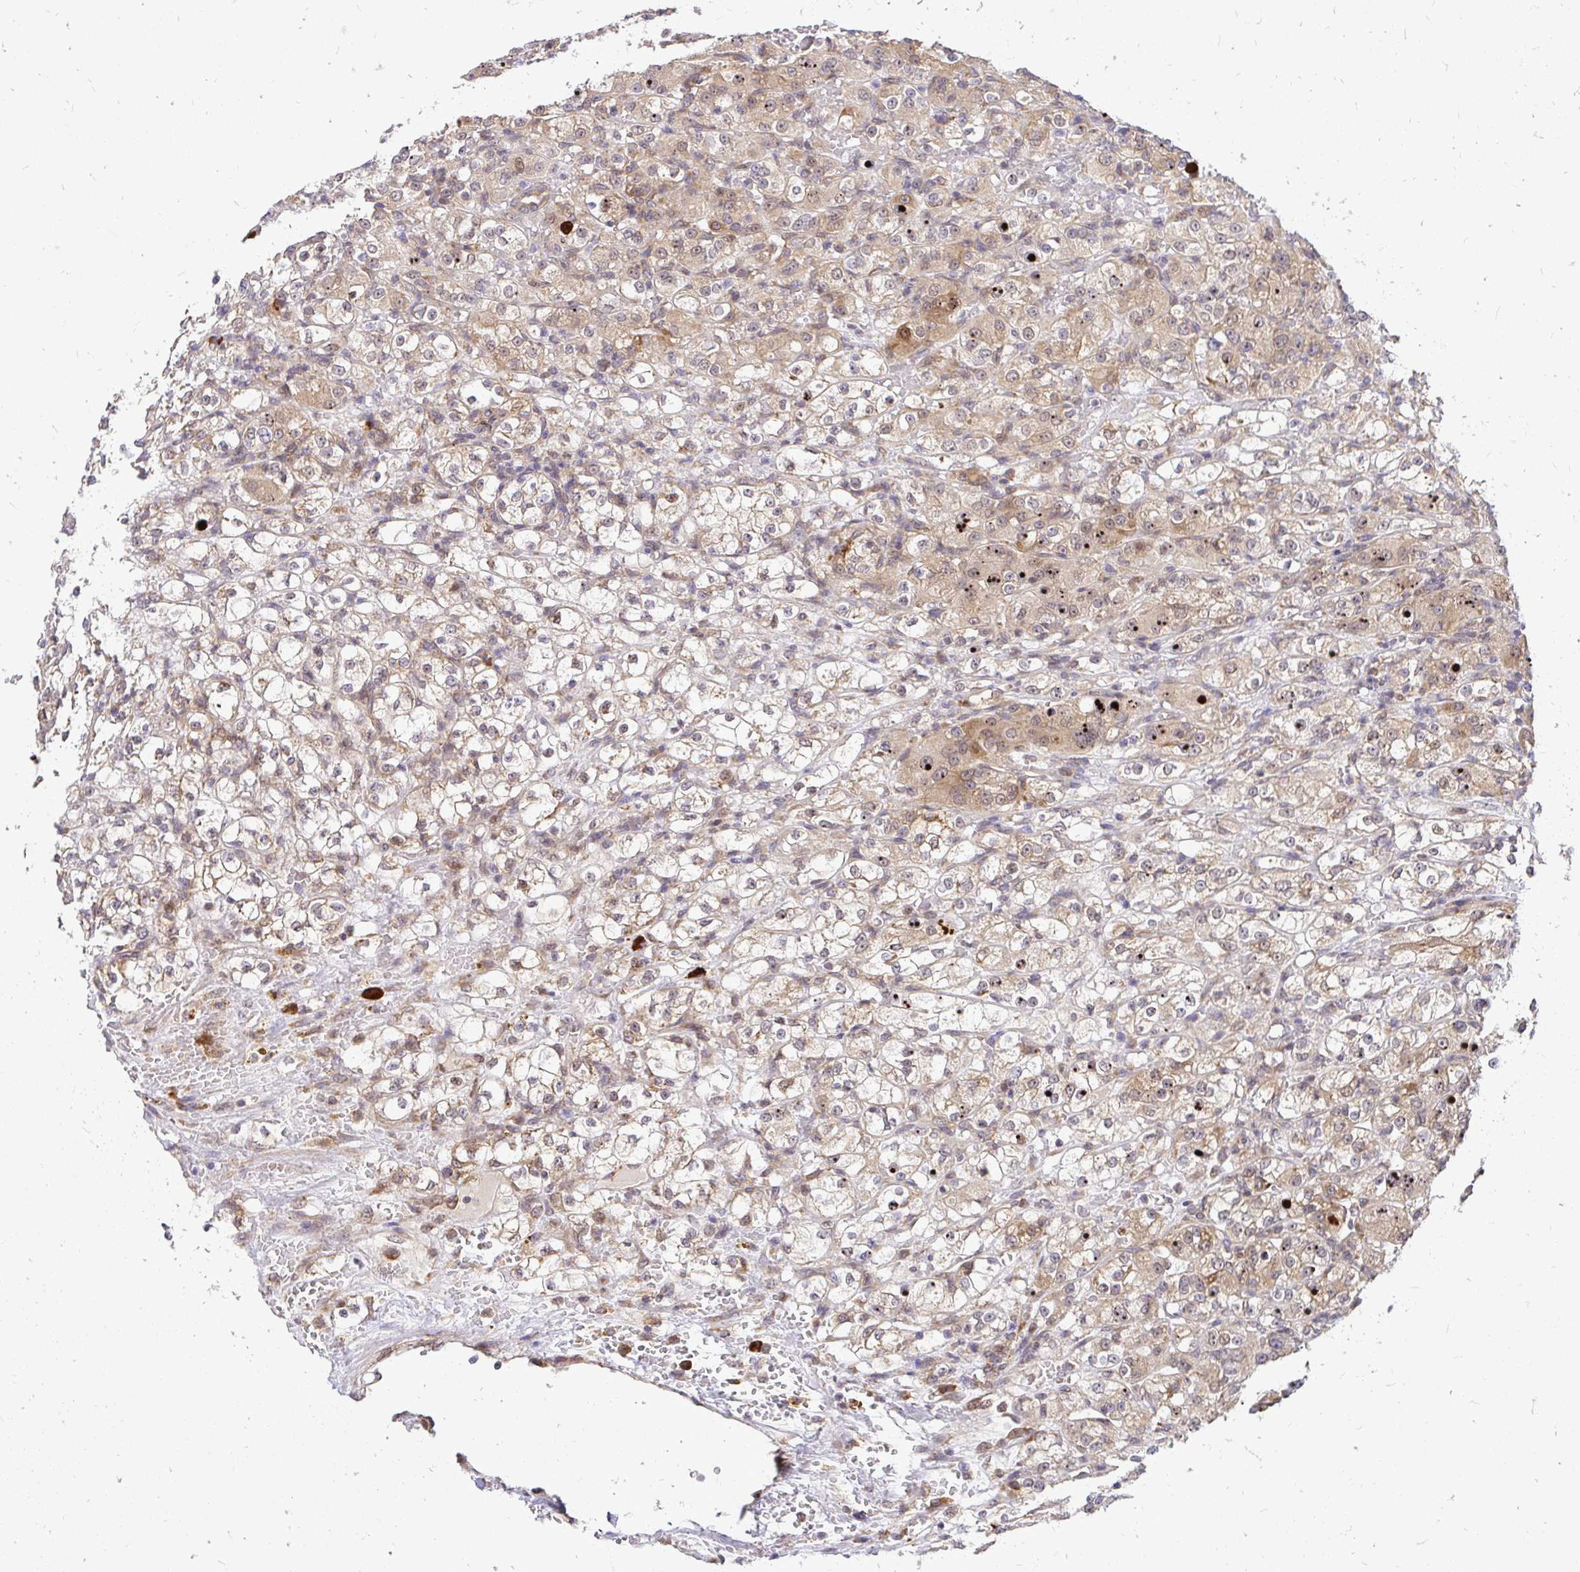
{"staining": {"intensity": "weak", "quantity": "25%-75%", "location": "cytoplasmic/membranous"}, "tissue": "renal cancer", "cell_type": "Tumor cells", "image_type": "cancer", "snomed": [{"axis": "morphology", "description": "Normal tissue, NOS"}, {"axis": "morphology", "description": "Adenocarcinoma, NOS"}, {"axis": "topography", "description": "Kidney"}], "caption": "Brown immunohistochemical staining in human renal cancer reveals weak cytoplasmic/membranous positivity in about 25%-75% of tumor cells.", "gene": "NAALAD2", "patient": {"sex": "male", "age": 61}}